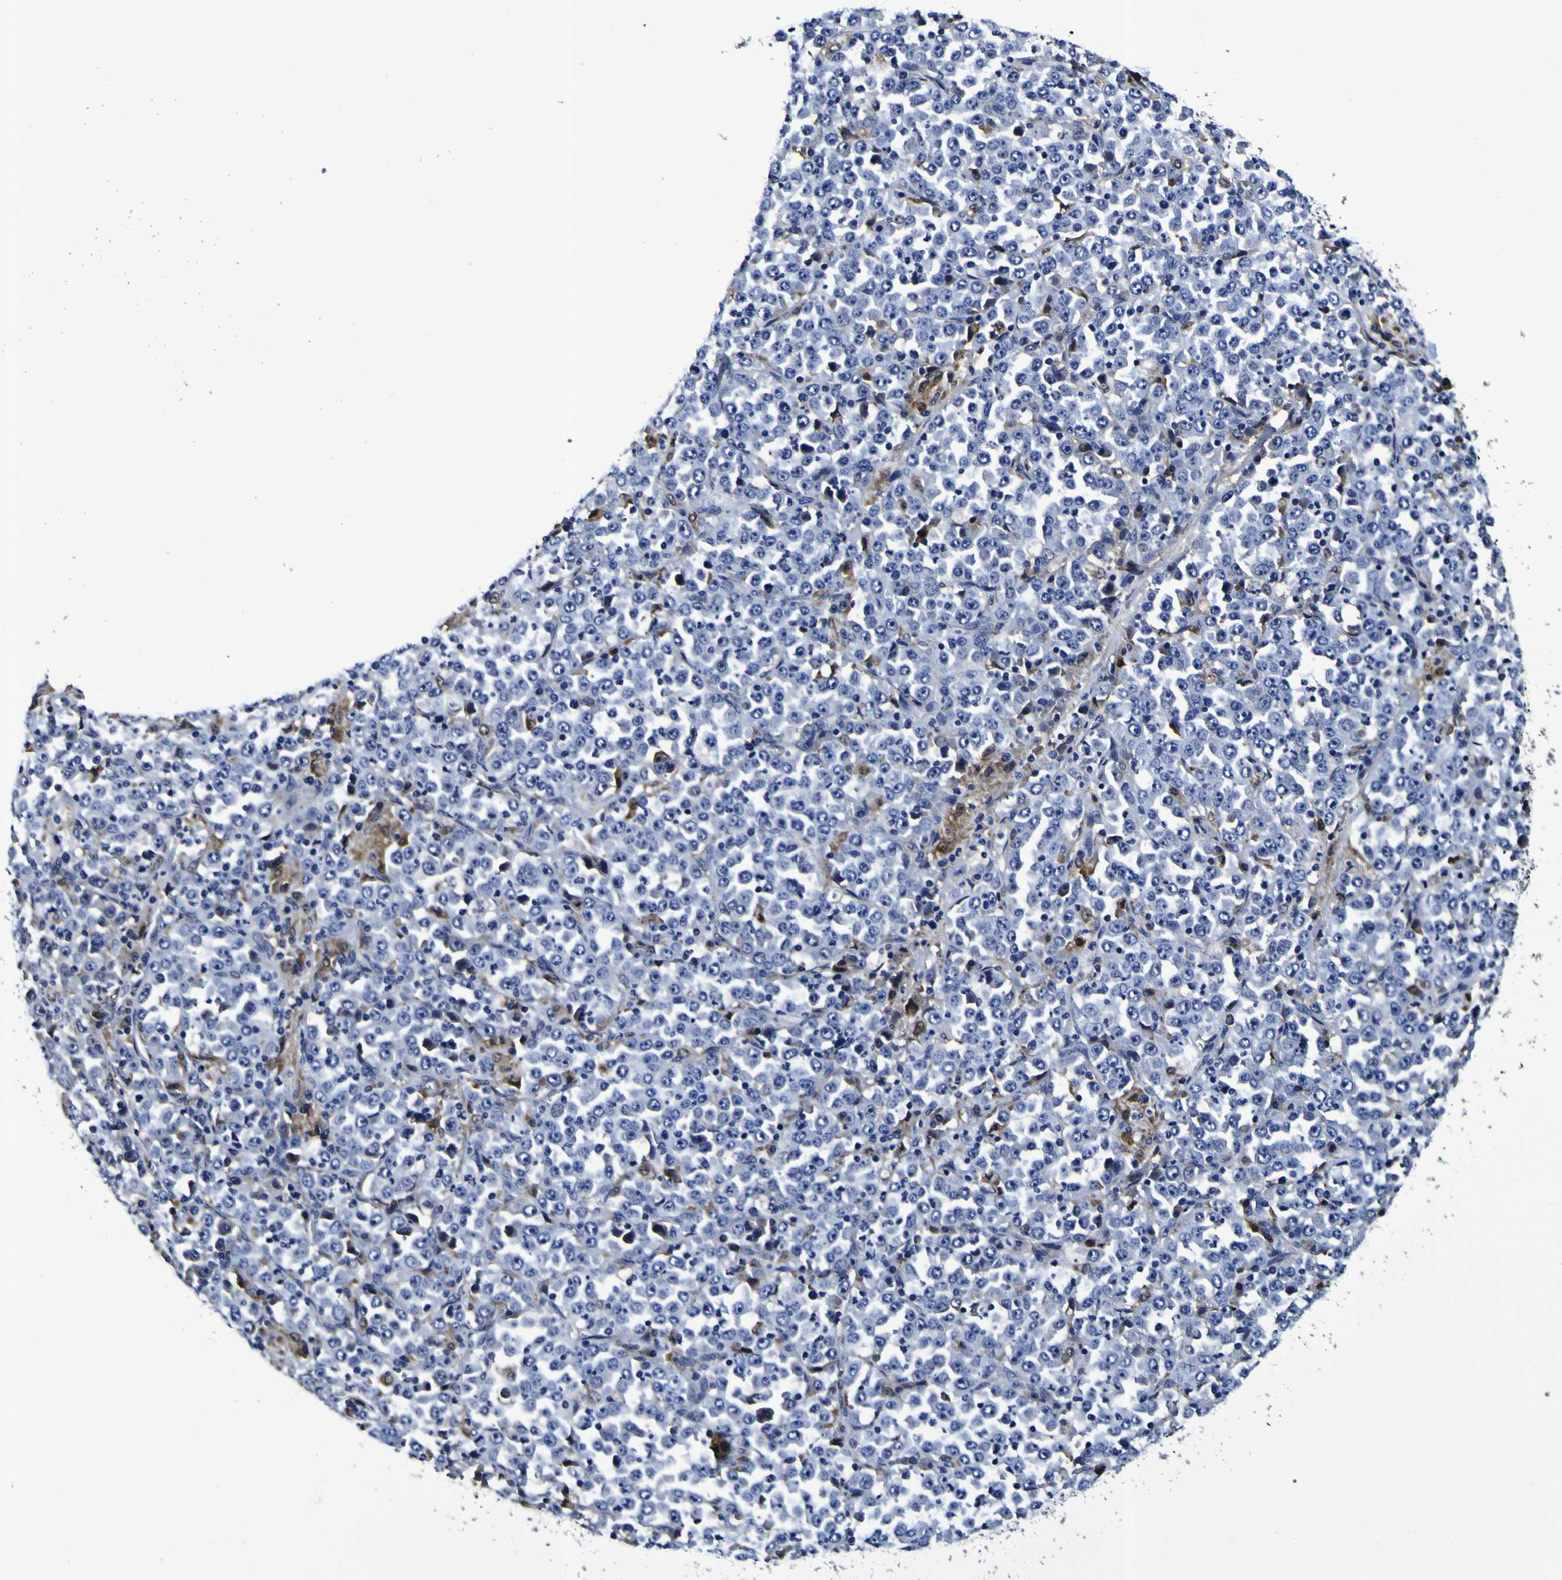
{"staining": {"intensity": "negative", "quantity": "none", "location": "none"}, "tissue": "stomach cancer", "cell_type": "Tumor cells", "image_type": "cancer", "snomed": [{"axis": "morphology", "description": "Normal tissue, NOS"}, {"axis": "morphology", "description": "Adenocarcinoma, NOS"}, {"axis": "topography", "description": "Stomach, upper"}, {"axis": "topography", "description": "Stomach"}], "caption": "High power microscopy histopathology image of an immunohistochemistry histopathology image of adenocarcinoma (stomach), revealing no significant positivity in tumor cells. (DAB immunohistochemistry (IHC), high magnification).", "gene": "GPX1", "patient": {"sex": "male", "age": 59}}